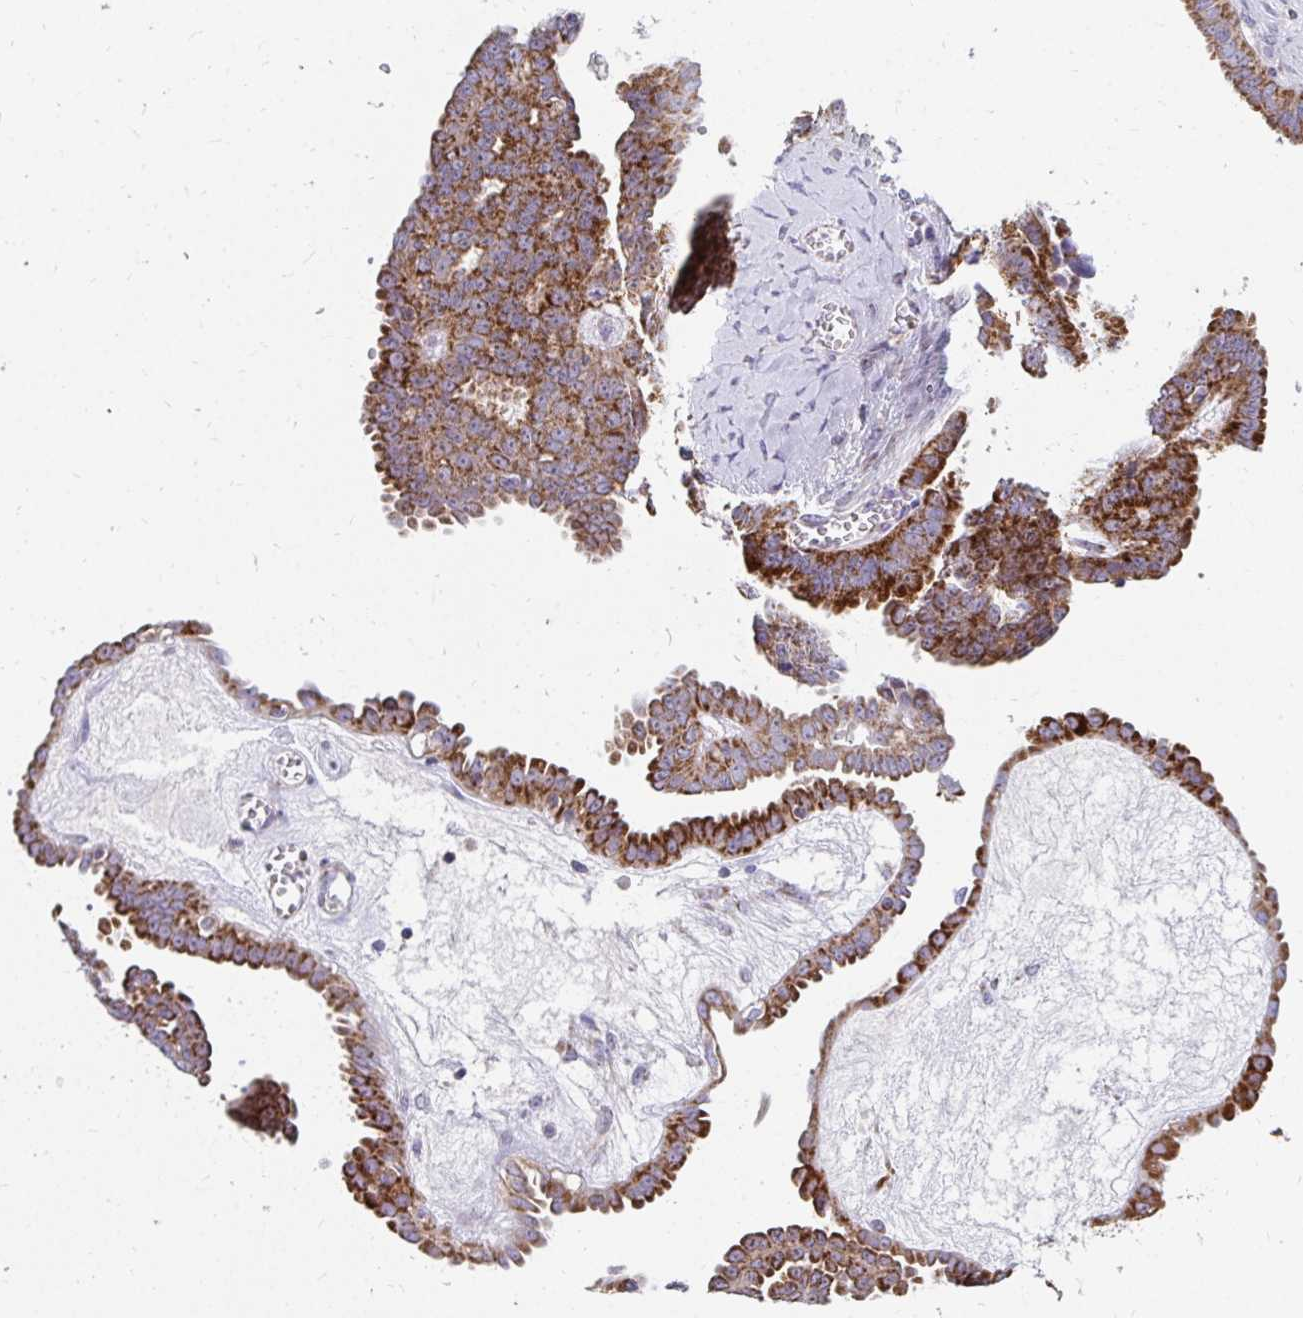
{"staining": {"intensity": "strong", "quantity": ">75%", "location": "cytoplasmic/membranous"}, "tissue": "ovarian cancer", "cell_type": "Tumor cells", "image_type": "cancer", "snomed": [{"axis": "morphology", "description": "Cystadenocarcinoma, serous, NOS"}, {"axis": "topography", "description": "Ovary"}], "caption": "The immunohistochemical stain shows strong cytoplasmic/membranous positivity in tumor cells of ovarian cancer (serous cystadenocarcinoma) tissue.", "gene": "EXOC5", "patient": {"sex": "female", "age": 71}}